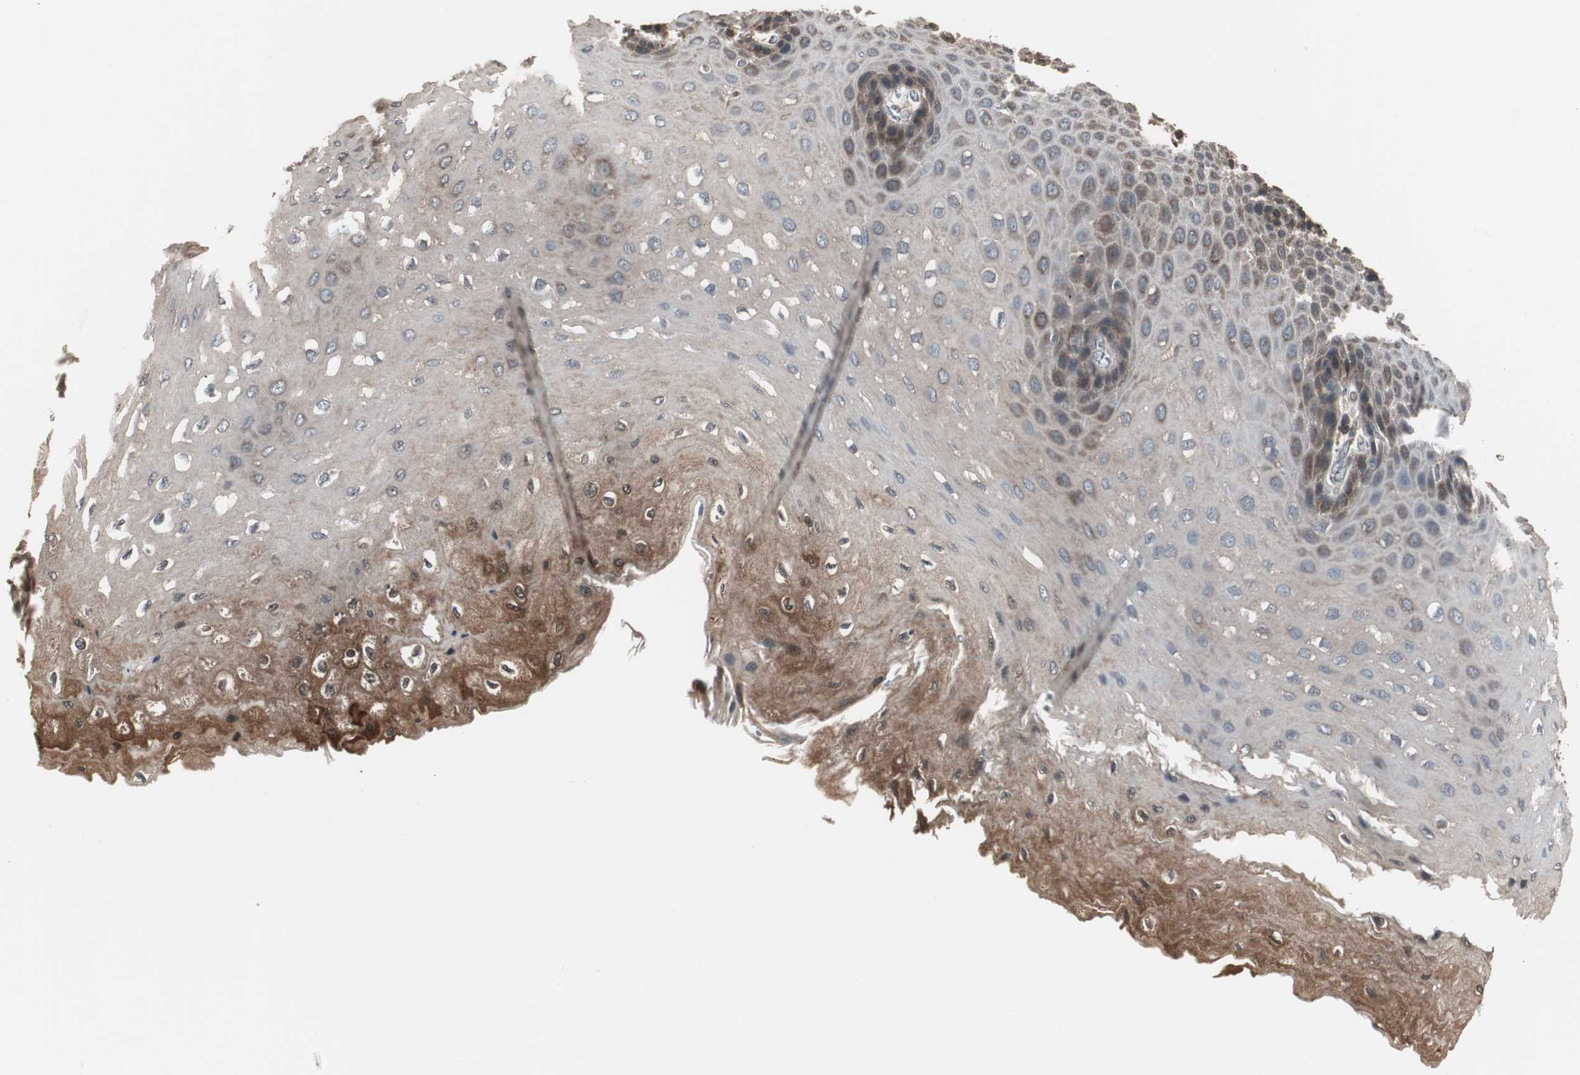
{"staining": {"intensity": "moderate", "quantity": "25%-75%", "location": "cytoplasmic/membranous"}, "tissue": "esophagus", "cell_type": "Squamous epithelial cells", "image_type": "normal", "snomed": [{"axis": "morphology", "description": "Normal tissue, NOS"}, {"axis": "topography", "description": "Esophagus"}], "caption": "Squamous epithelial cells reveal moderate cytoplasmic/membranous positivity in about 25%-75% of cells in benign esophagus.", "gene": "CAPNS1", "patient": {"sex": "female", "age": 72}}